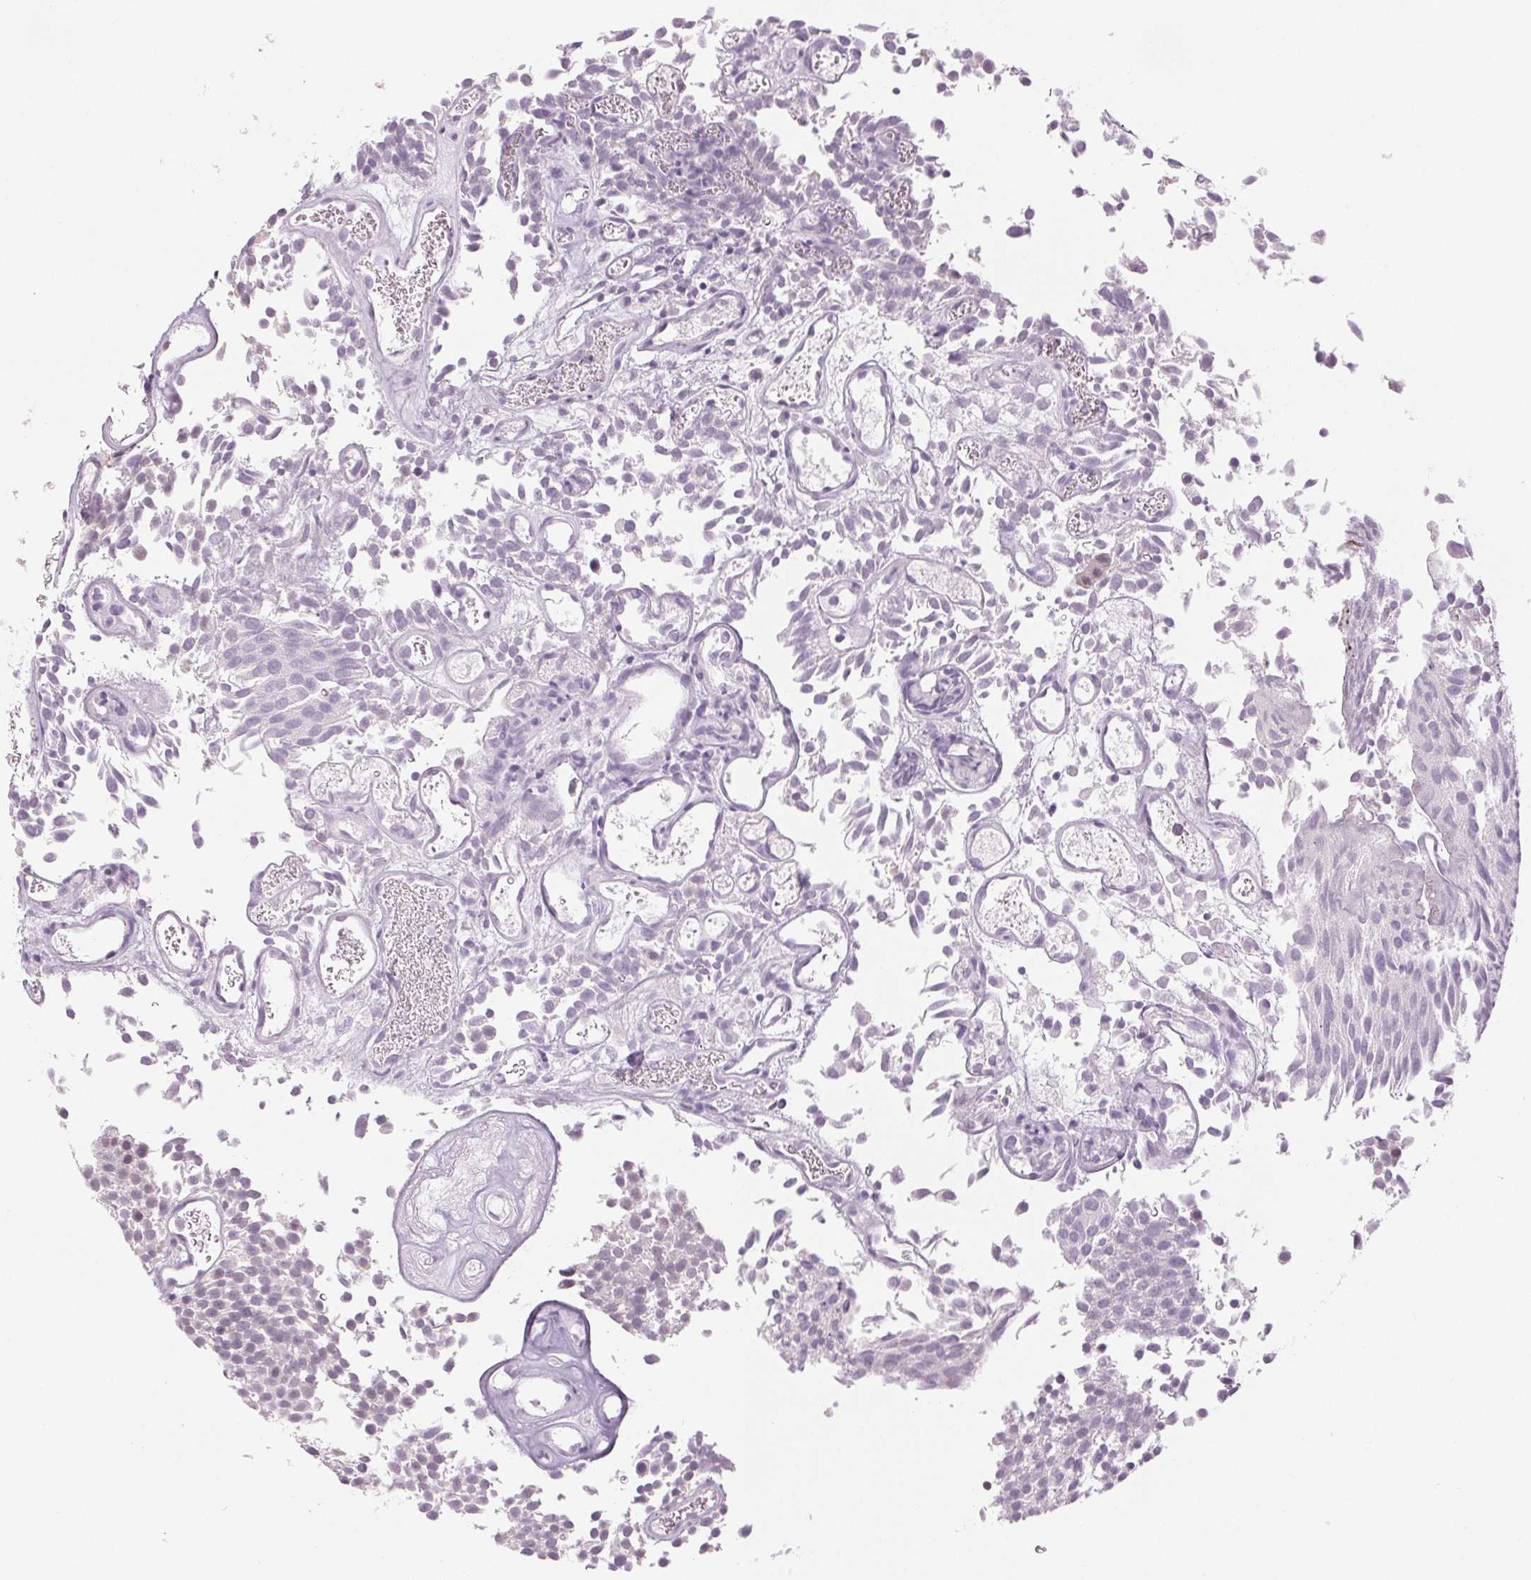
{"staining": {"intensity": "negative", "quantity": "none", "location": "none"}, "tissue": "urothelial cancer", "cell_type": "Tumor cells", "image_type": "cancer", "snomed": [{"axis": "morphology", "description": "Urothelial carcinoma, Low grade"}, {"axis": "topography", "description": "Urinary bladder"}], "caption": "DAB immunohistochemical staining of human low-grade urothelial carcinoma reveals no significant staining in tumor cells.", "gene": "EHHADH", "patient": {"sex": "female", "age": 79}}